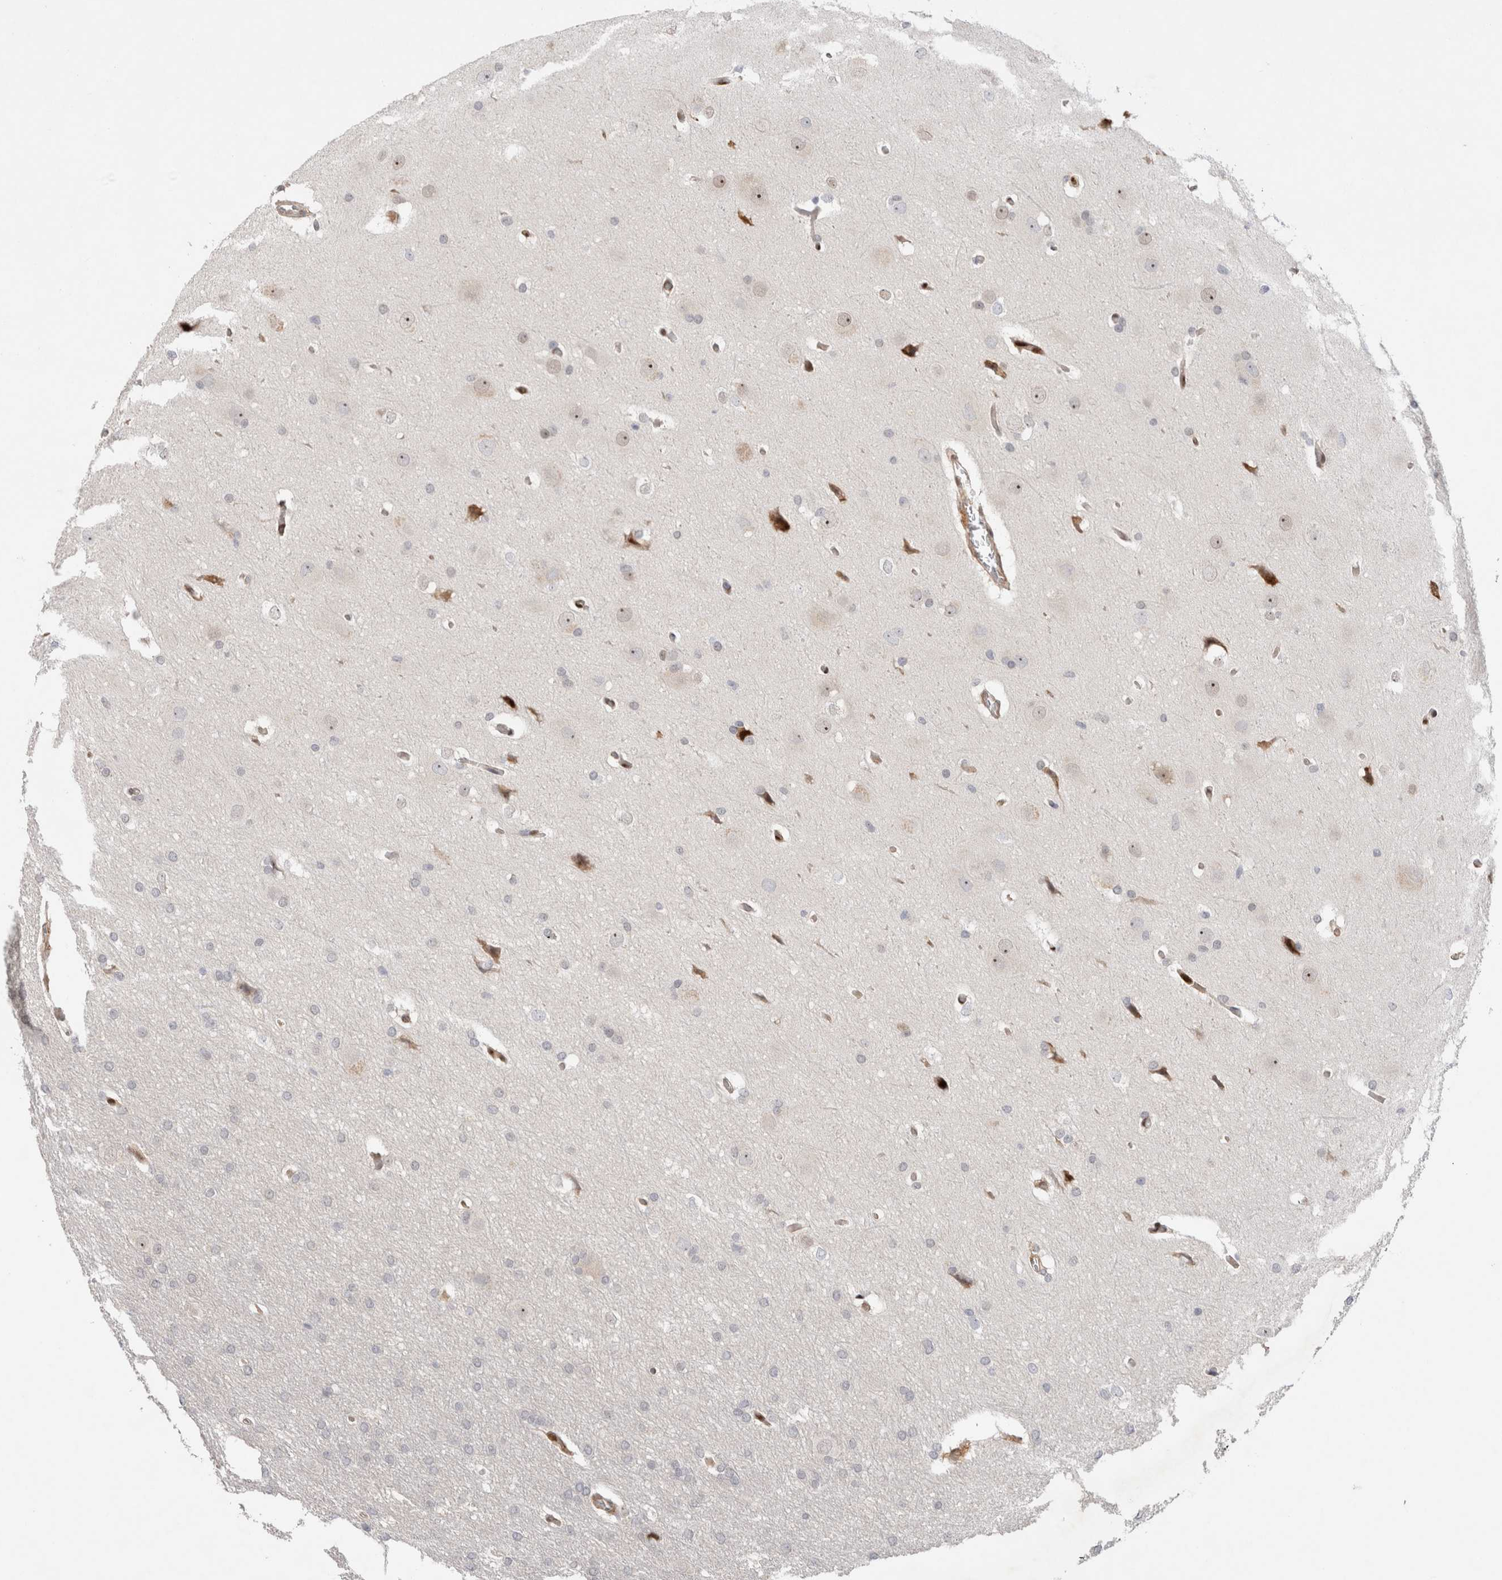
{"staining": {"intensity": "negative", "quantity": "none", "location": "none"}, "tissue": "glioma", "cell_type": "Tumor cells", "image_type": "cancer", "snomed": [{"axis": "morphology", "description": "Glioma, malignant, Low grade"}, {"axis": "topography", "description": "Brain"}], "caption": "Human malignant glioma (low-grade) stained for a protein using immunohistochemistry exhibits no positivity in tumor cells.", "gene": "TCF4", "patient": {"sex": "female", "age": 37}}